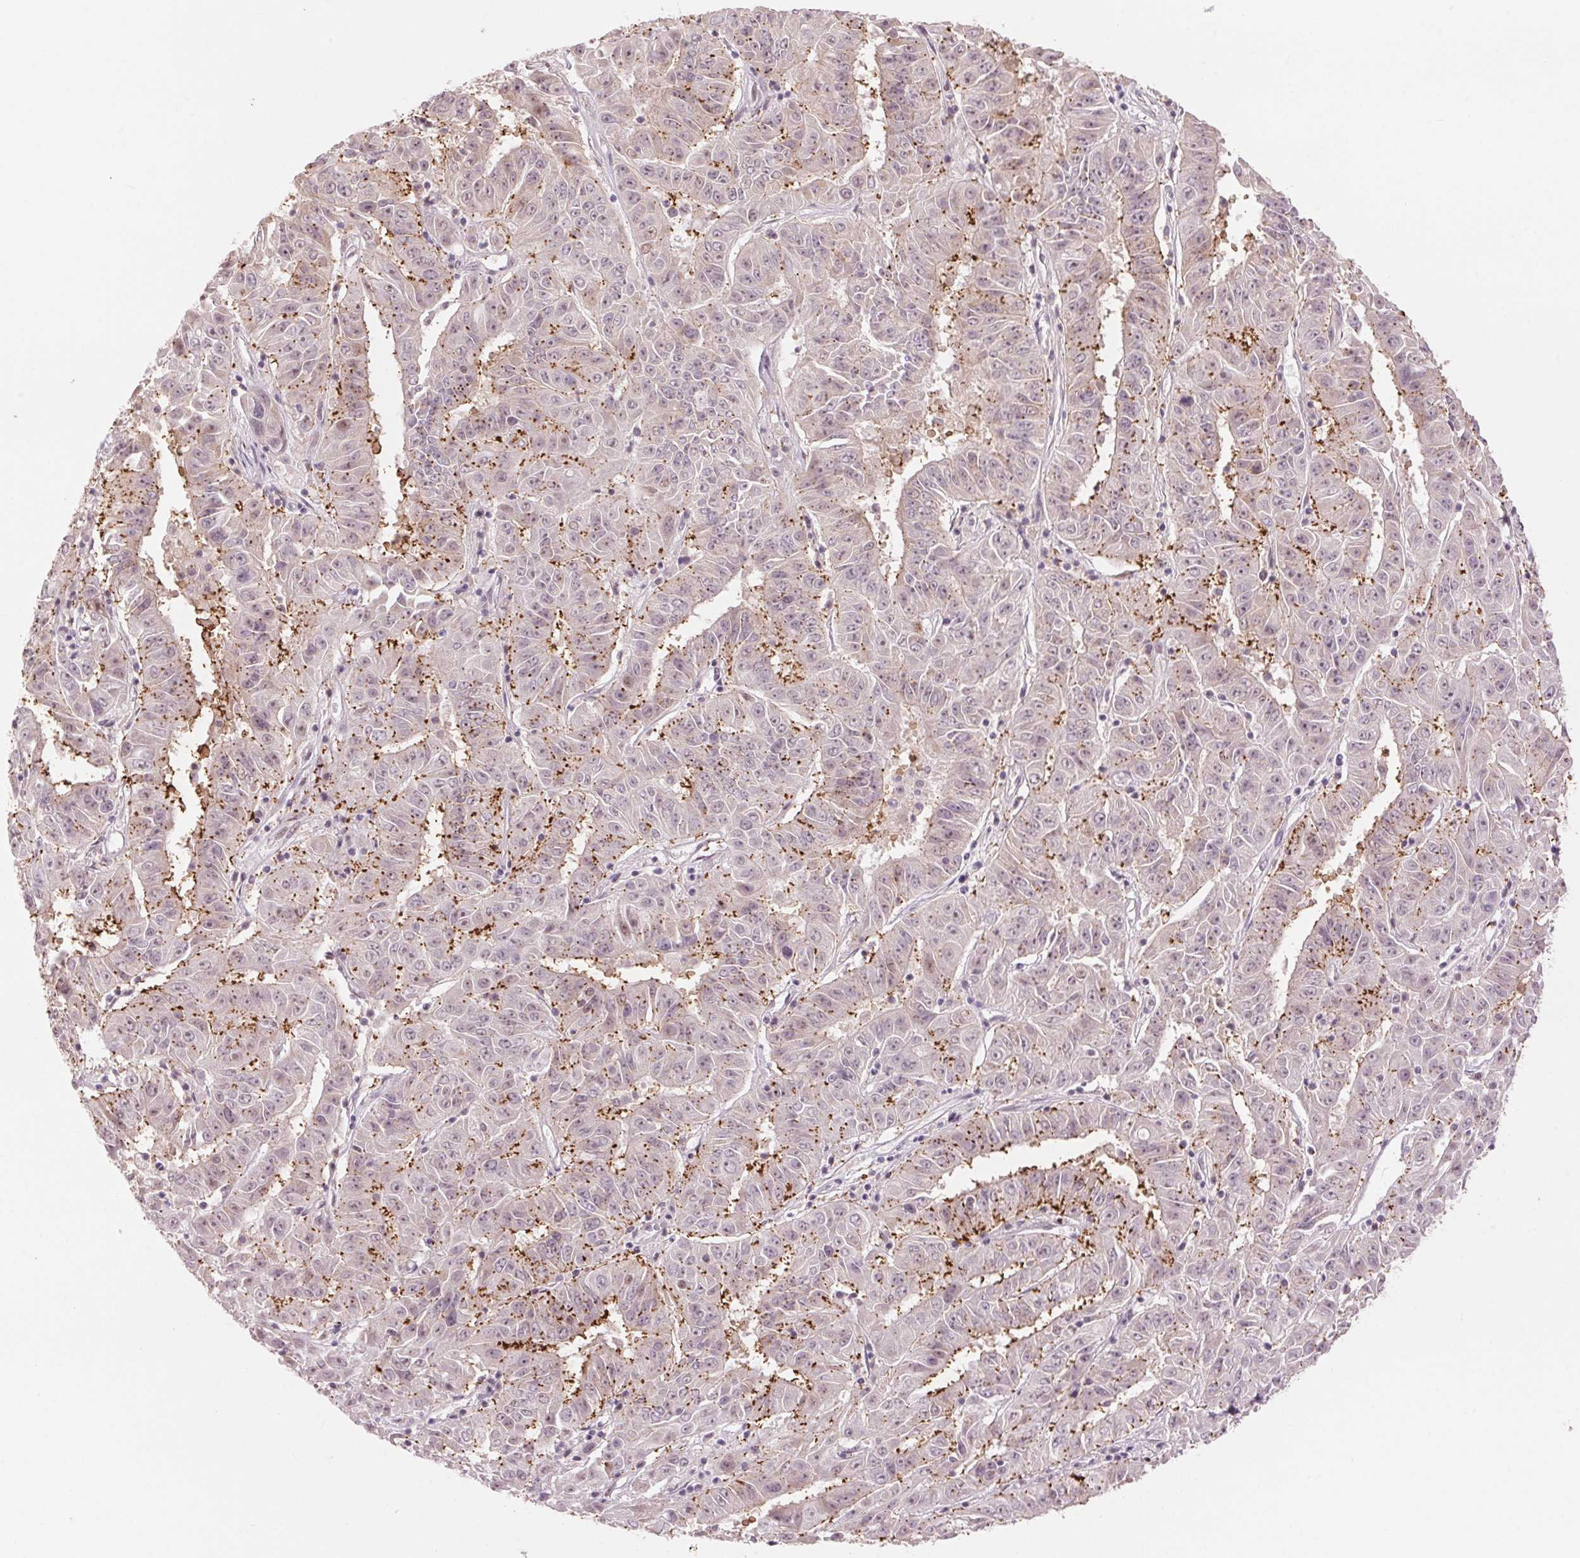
{"staining": {"intensity": "moderate", "quantity": "<25%", "location": "cytoplasmic/membranous"}, "tissue": "pancreatic cancer", "cell_type": "Tumor cells", "image_type": "cancer", "snomed": [{"axis": "morphology", "description": "Adenocarcinoma, NOS"}, {"axis": "topography", "description": "Pancreas"}], "caption": "A photomicrograph of human pancreatic cancer stained for a protein displays moderate cytoplasmic/membranous brown staining in tumor cells. (Stains: DAB in brown, nuclei in blue, Microscopy: brightfield microscopy at high magnification).", "gene": "TMED6", "patient": {"sex": "male", "age": 63}}